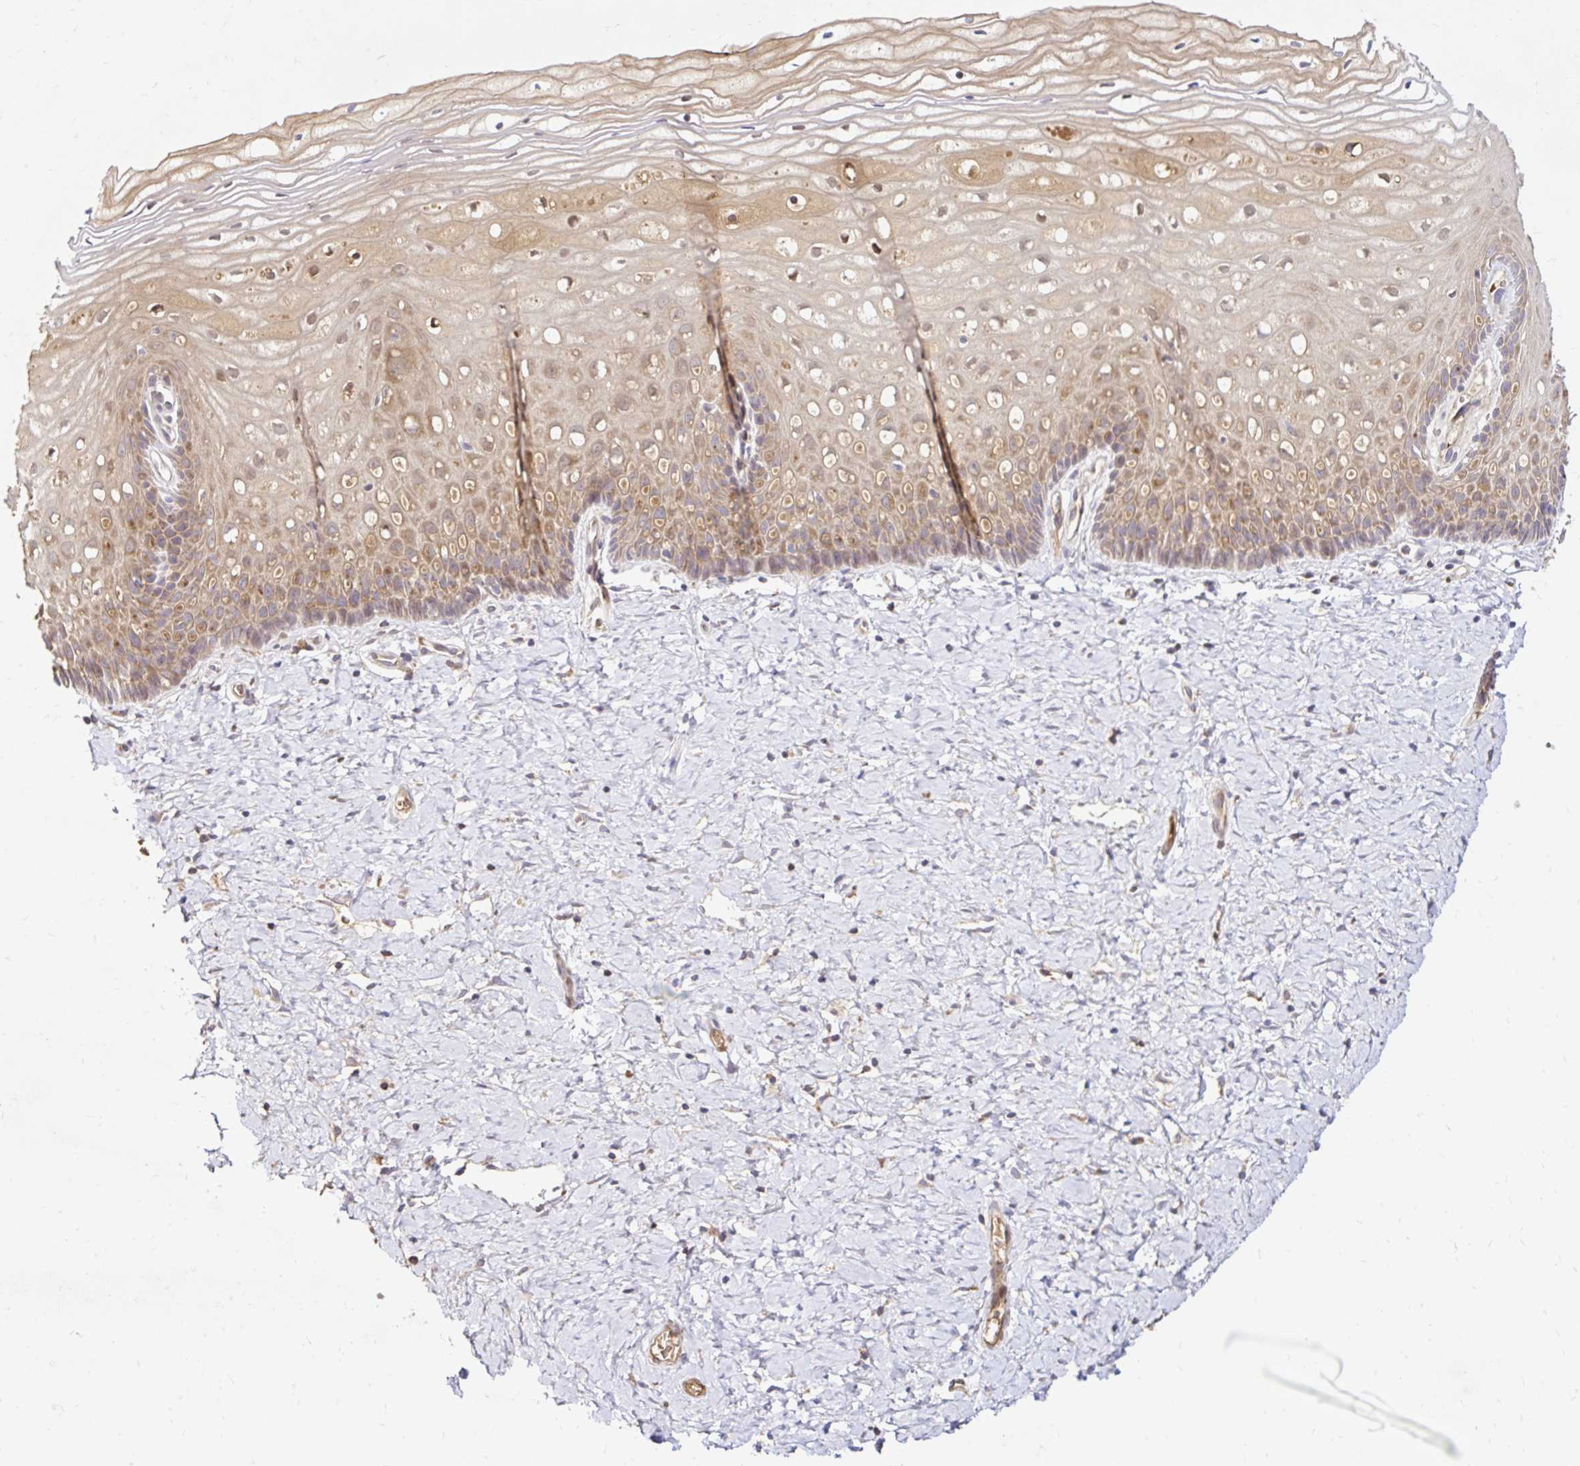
{"staining": {"intensity": "moderate", "quantity": ">75%", "location": "cytoplasmic/membranous"}, "tissue": "cervix", "cell_type": "Glandular cells", "image_type": "normal", "snomed": [{"axis": "morphology", "description": "Normal tissue, NOS"}, {"axis": "topography", "description": "Cervix"}], "caption": "Glandular cells exhibit medium levels of moderate cytoplasmic/membranous positivity in about >75% of cells in normal human cervix. Using DAB (brown) and hematoxylin (blue) stains, captured at high magnification using brightfield microscopy.", "gene": "ARHGEF37", "patient": {"sex": "female", "age": 37}}